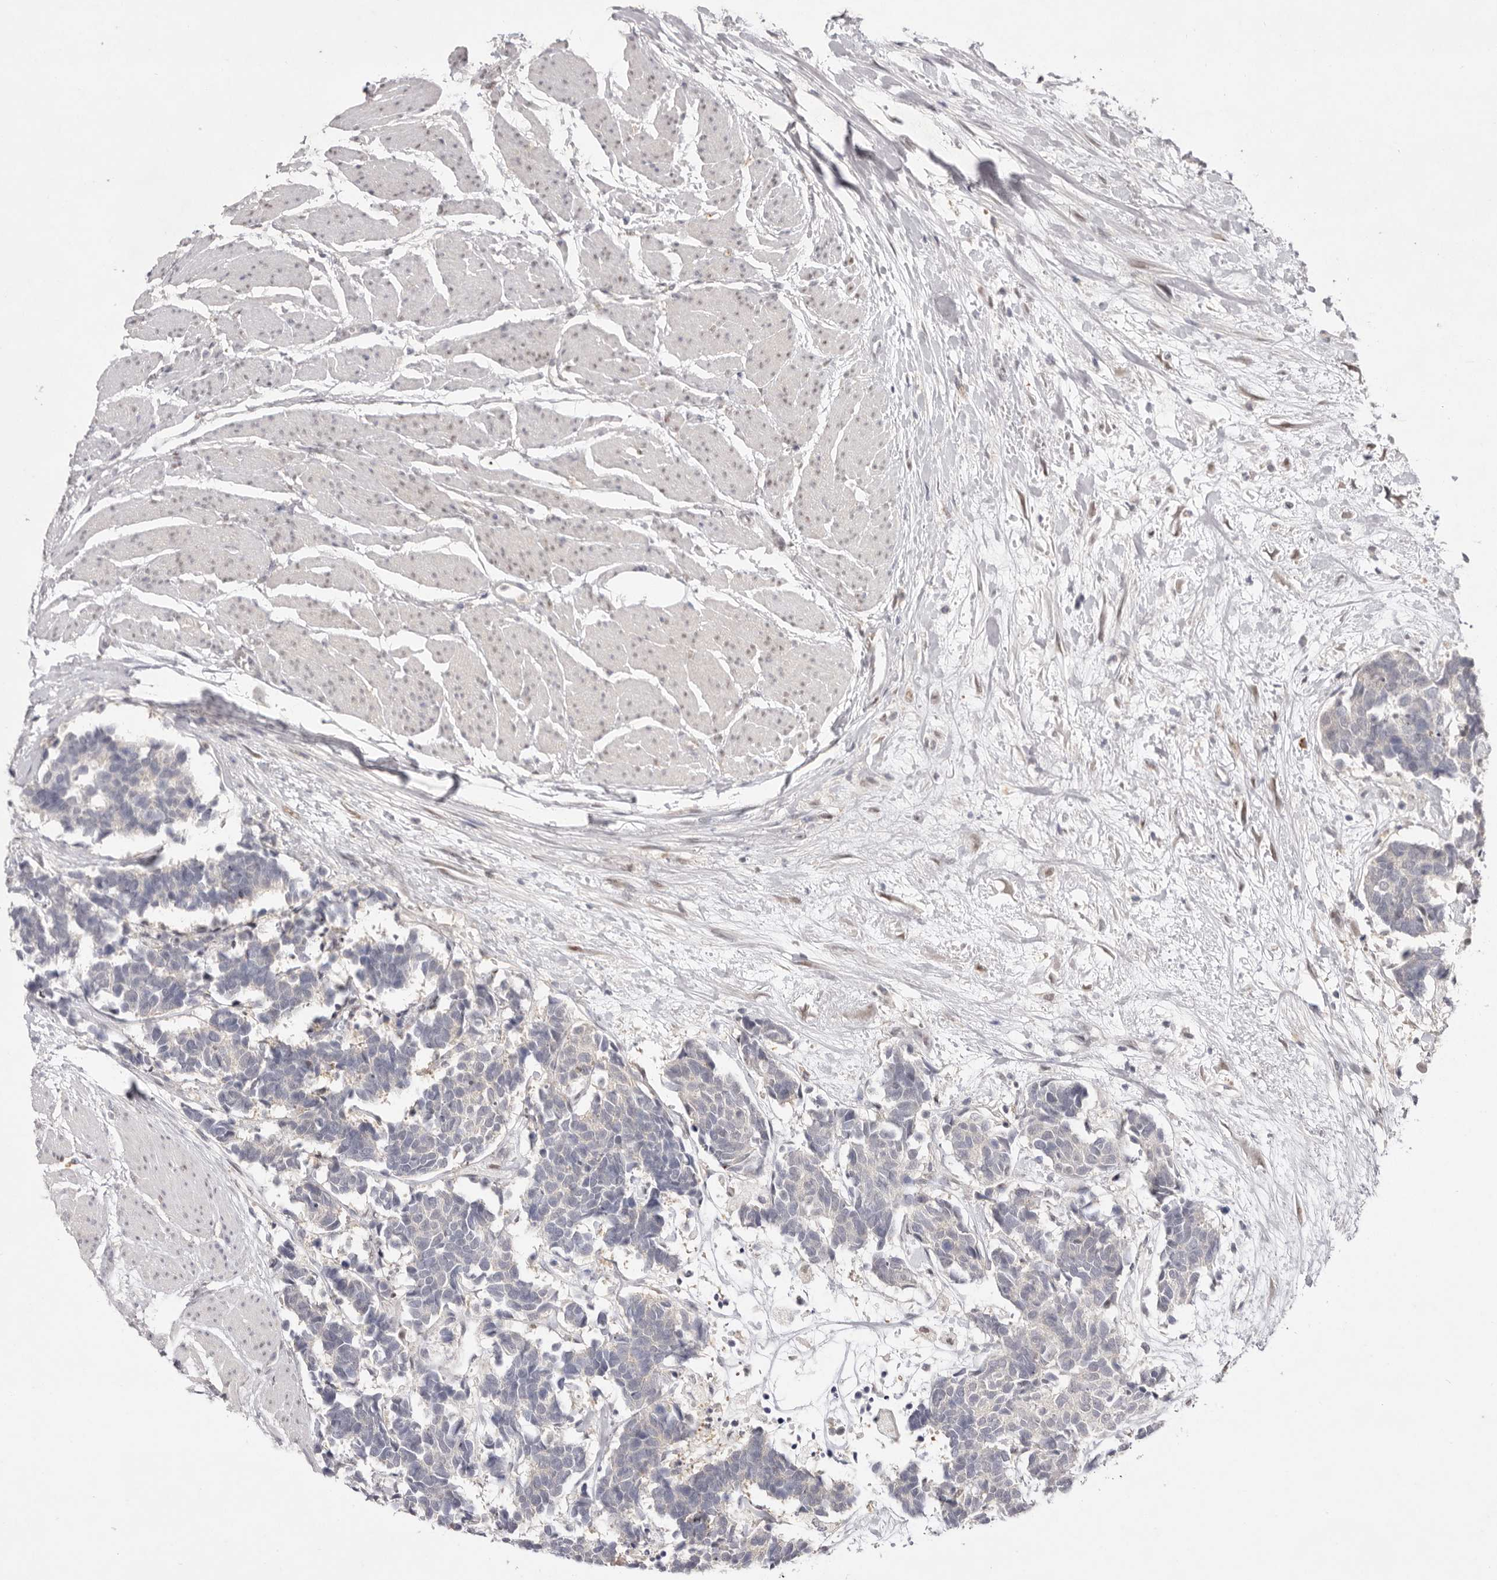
{"staining": {"intensity": "negative", "quantity": "none", "location": "none"}, "tissue": "carcinoid", "cell_type": "Tumor cells", "image_type": "cancer", "snomed": [{"axis": "morphology", "description": "Carcinoma, NOS"}, {"axis": "morphology", "description": "Carcinoid, malignant, NOS"}, {"axis": "topography", "description": "Urinary bladder"}], "caption": "High magnification brightfield microscopy of malignant carcinoid stained with DAB (brown) and counterstained with hematoxylin (blue): tumor cells show no significant staining.", "gene": "TADA1", "patient": {"sex": "male", "age": 57}}